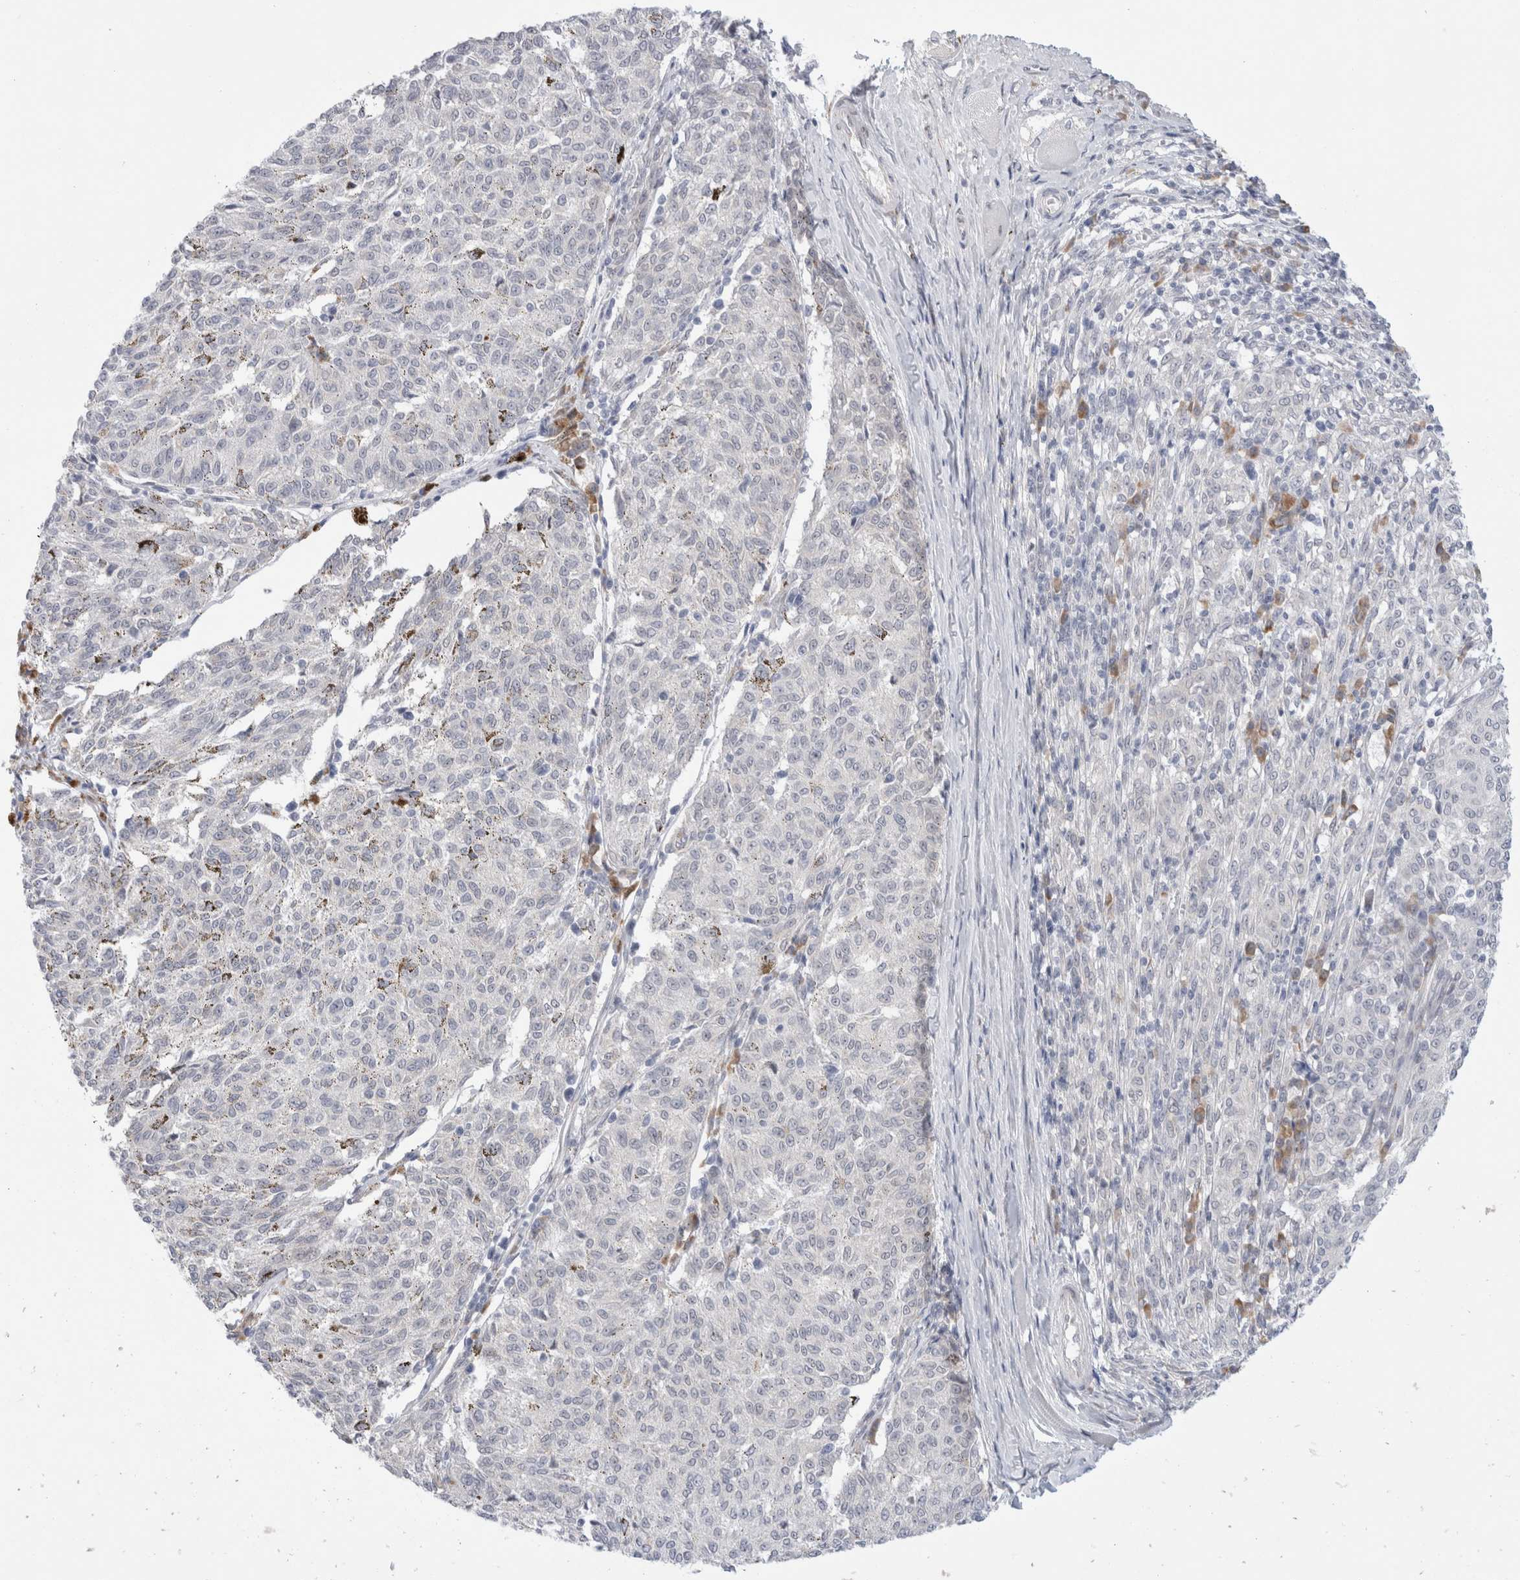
{"staining": {"intensity": "negative", "quantity": "none", "location": "none"}, "tissue": "melanoma", "cell_type": "Tumor cells", "image_type": "cancer", "snomed": [{"axis": "morphology", "description": "Malignant melanoma, NOS"}, {"axis": "topography", "description": "Skin"}], "caption": "Malignant melanoma was stained to show a protein in brown. There is no significant expression in tumor cells.", "gene": "TRMT1L", "patient": {"sex": "female", "age": 72}}